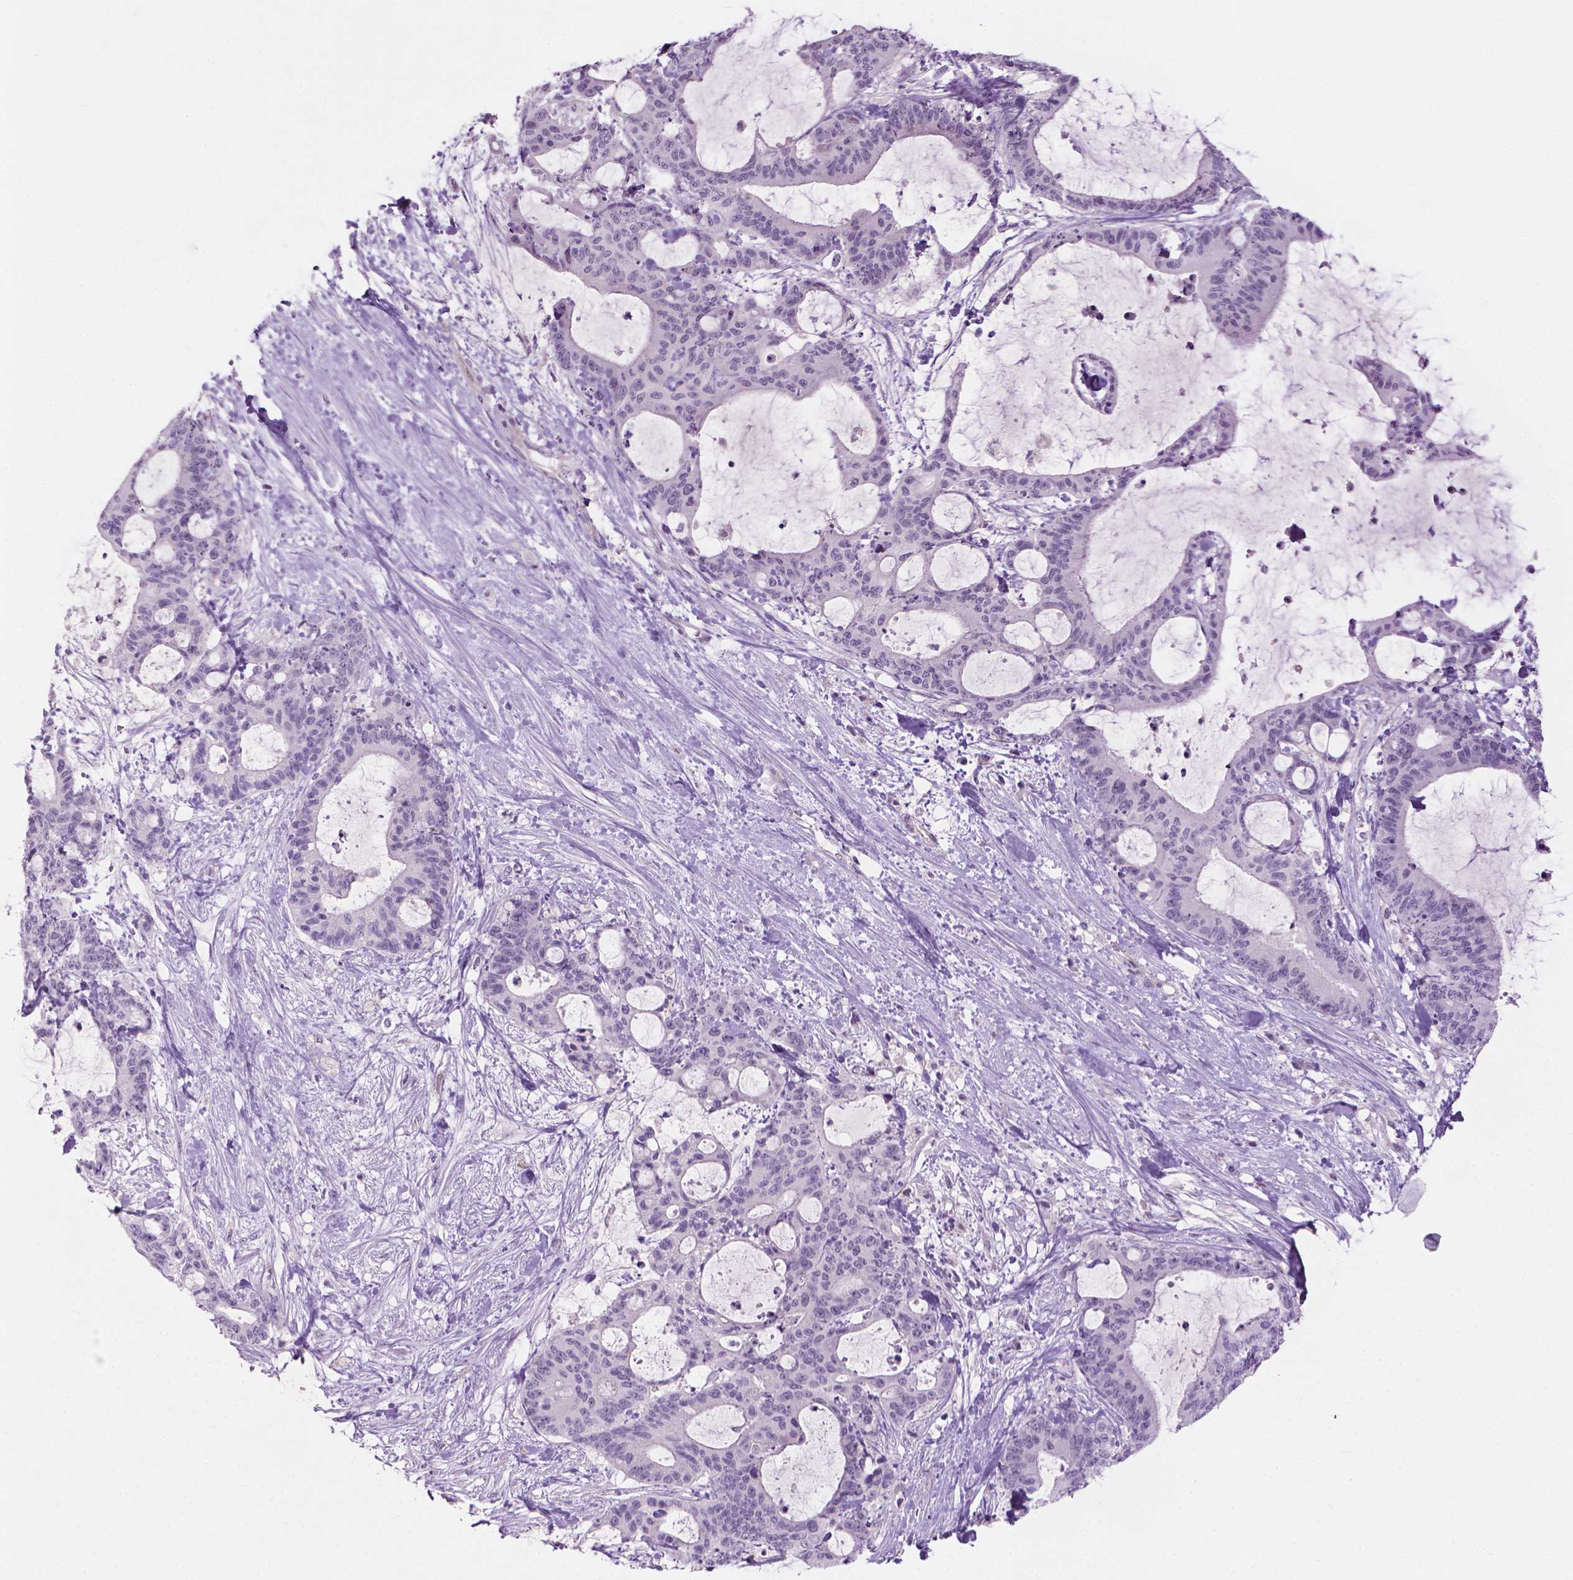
{"staining": {"intensity": "negative", "quantity": "none", "location": "none"}, "tissue": "liver cancer", "cell_type": "Tumor cells", "image_type": "cancer", "snomed": [{"axis": "morphology", "description": "Cholangiocarcinoma"}, {"axis": "topography", "description": "Liver"}], "caption": "An immunohistochemistry photomicrograph of liver cancer is shown. There is no staining in tumor cells of liver cancer.", "gene": "KRT73", "patient": {"sex": "female", "age": 73}}